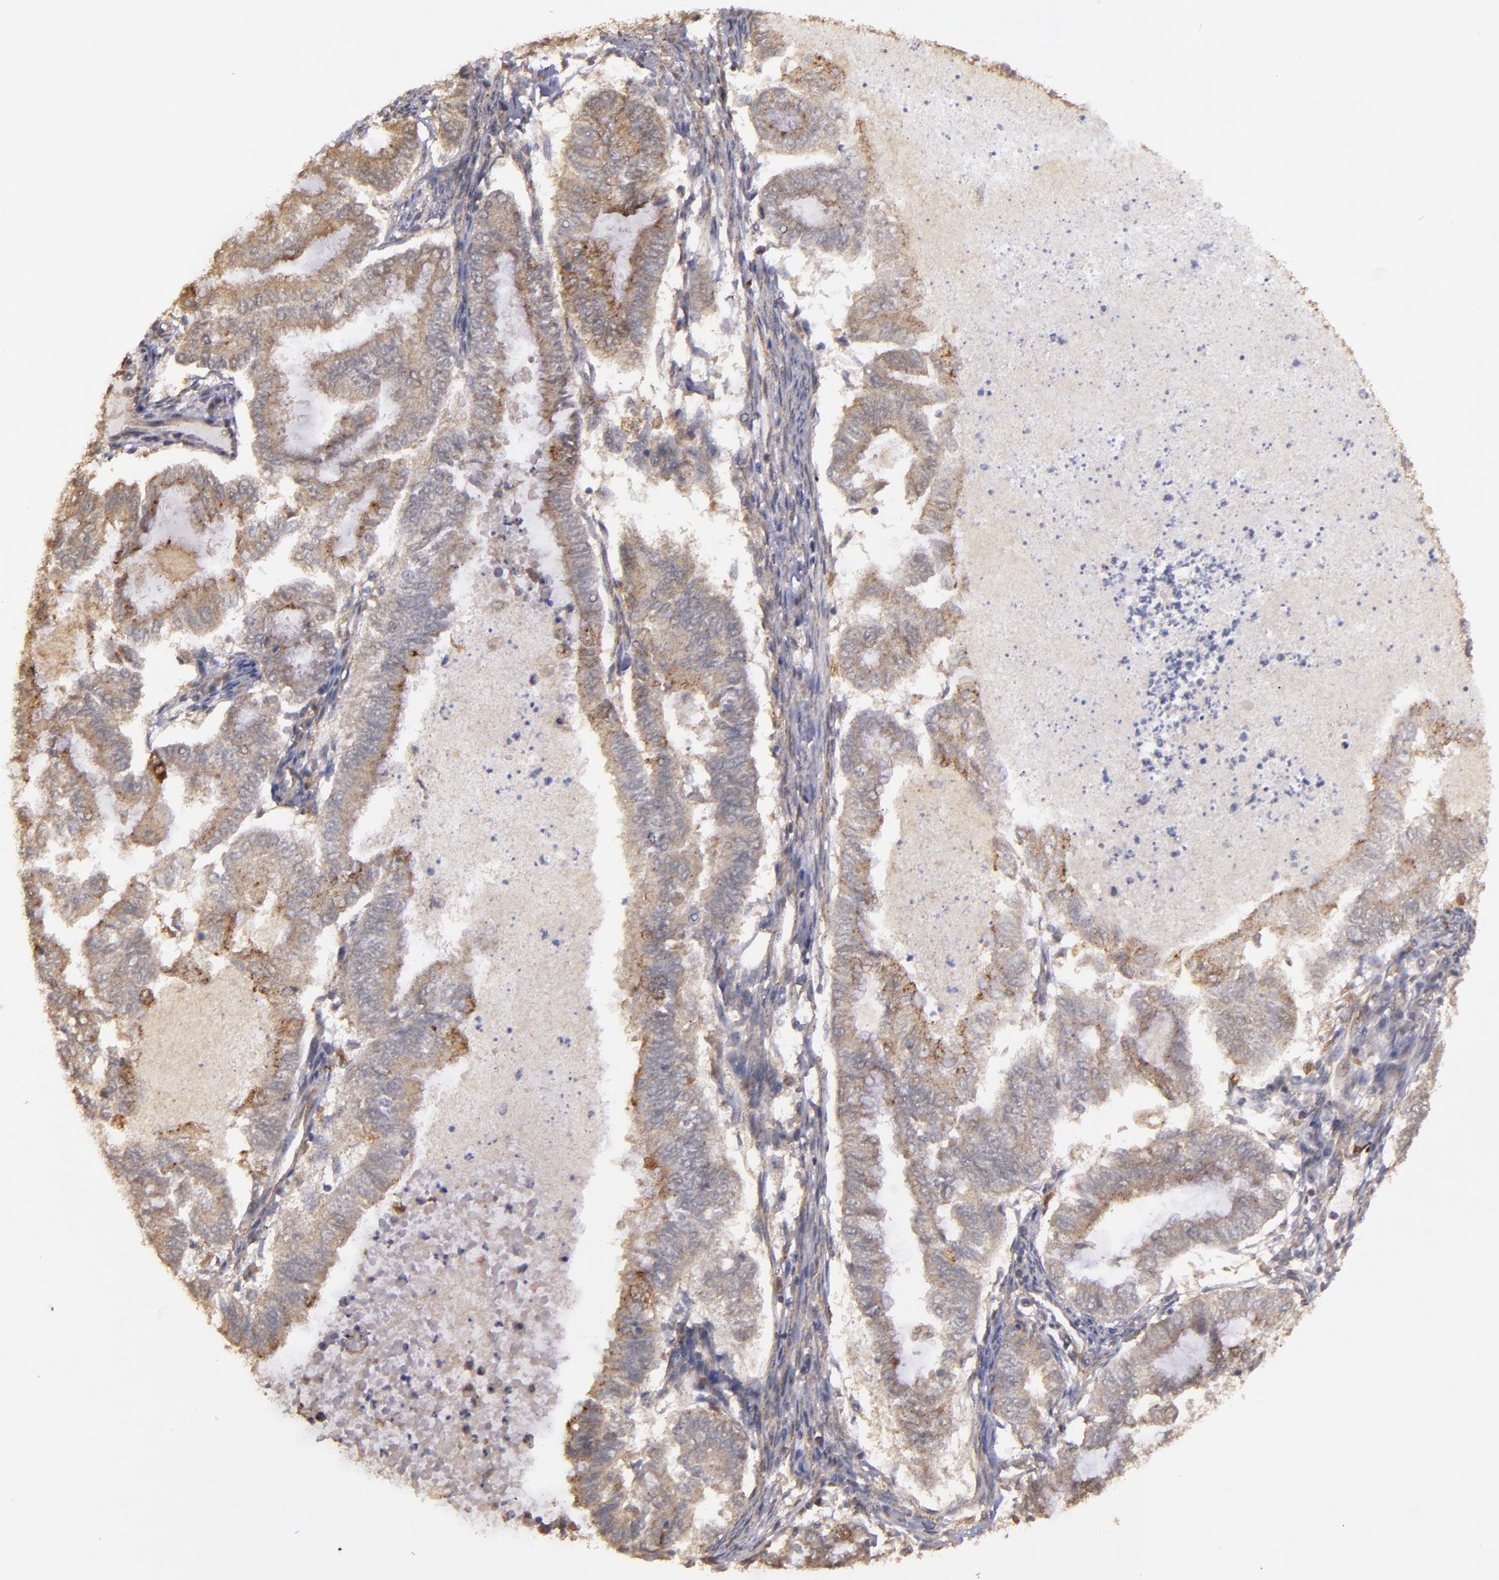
{"staining": {"intensity": "moderate", "quantity": ">75%", "location": "cytoplasmic/membranous"}, "tissue": "endometrial cancer", "cell_type": "Tumor cells", "image_type": "cancer", "snomed": [{"axis": "morphology", "description": "Adenocarcinoma, NOS"}, {"axis": "topography", "description": "Endometrium"}], "caption": "Brown immunohistochemical staining in human endometrial cancer (adenocarcinoma) shows moderate cytoplasmic/membranous positivity in approximately >75% of tumor cells.", "gene": "SIPA1L1", "patient": {"sex": "female", "age": 79}}